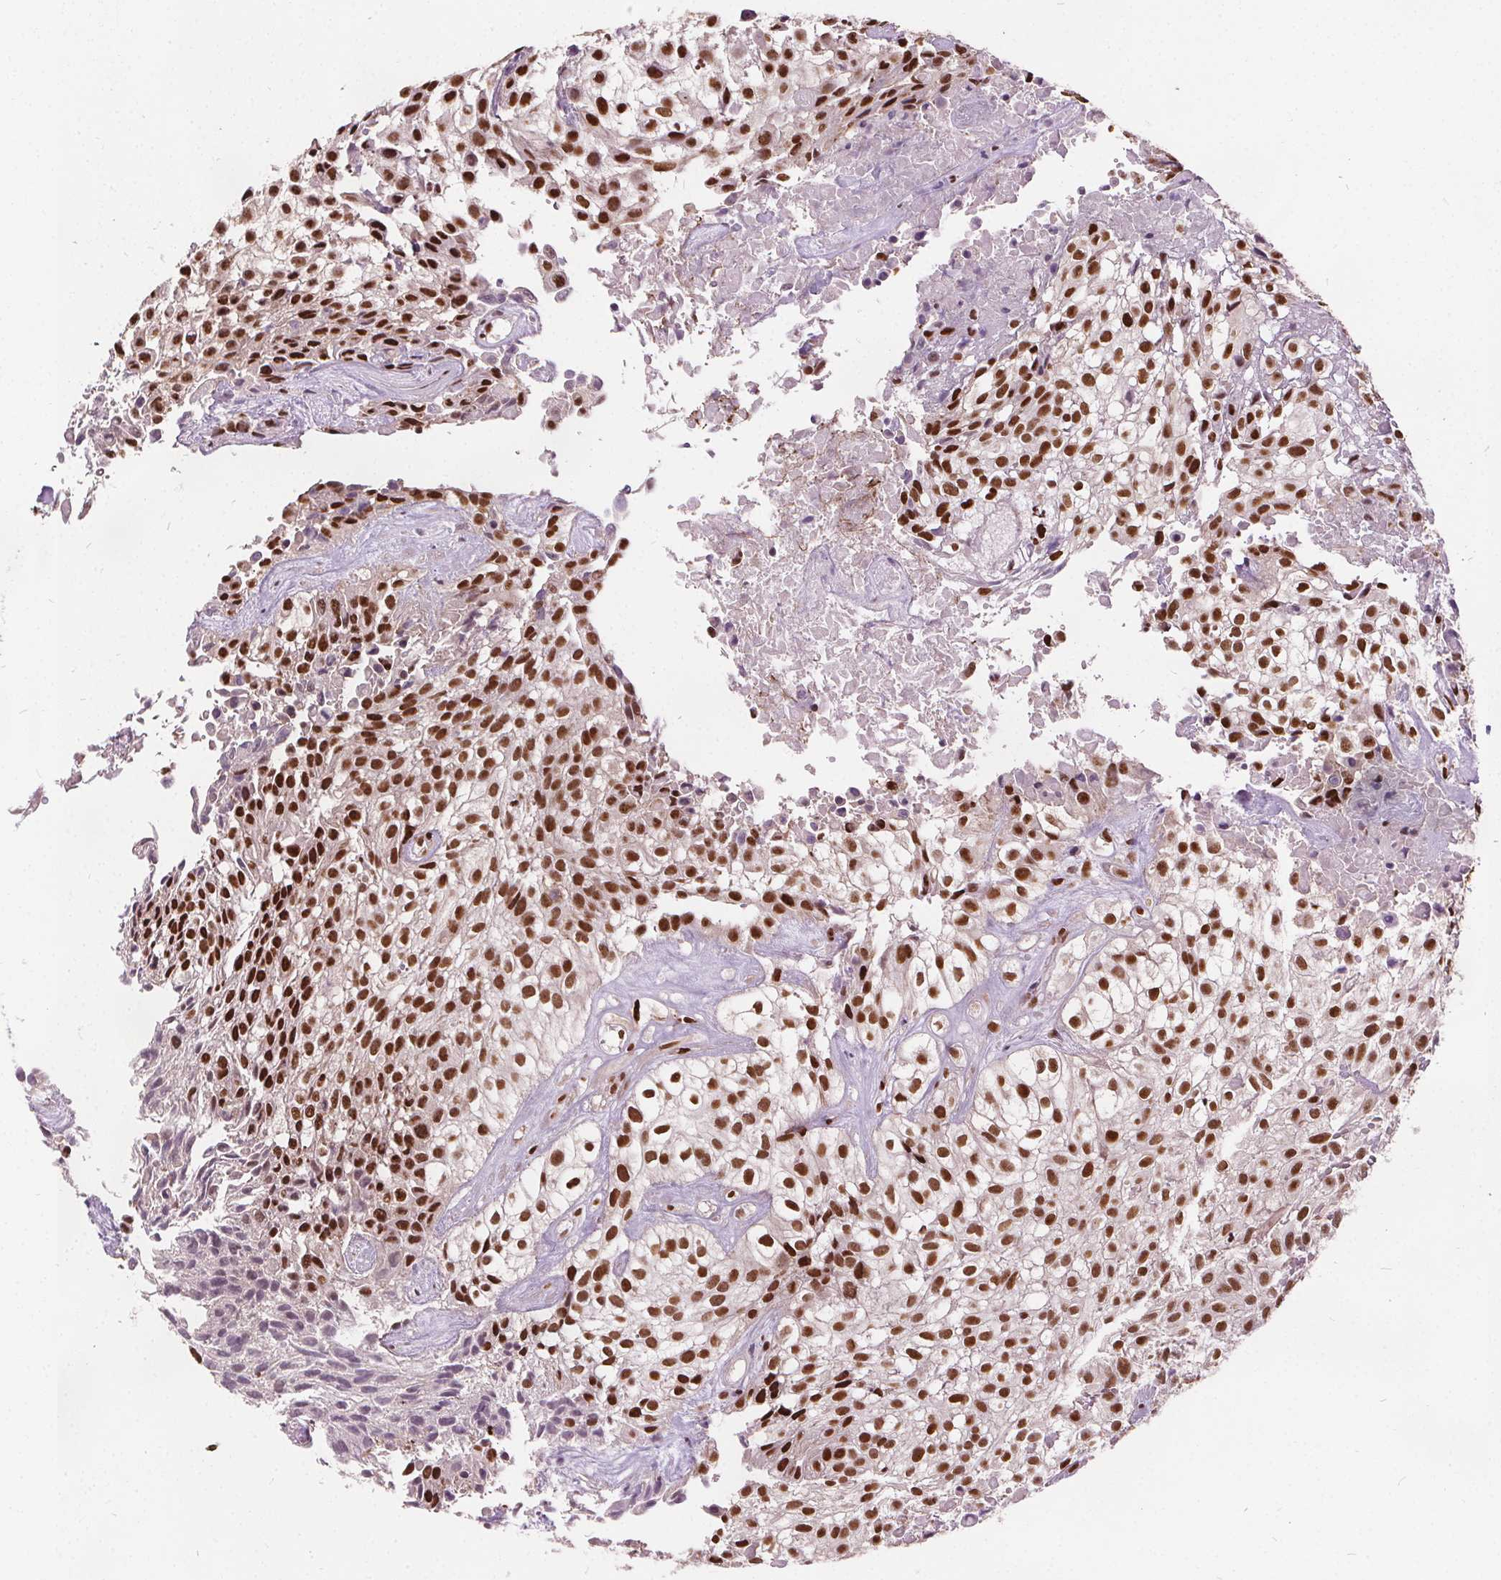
{"staining": {"intensity": "strong", "quantity": ">75%", "location": "nuclear"}, "tissue": "urothelial cancer", "cell_type": "Tumor cells", "image_type": "cancer", "snomed": [{"axis": "morphology", "description": "Urothelial carcinoma, High grade"}, {"axis": "topography", "description": "Urinary bladder"}], "caption": "Immunohistochemistry (IHC) (DAB (3,3'-diaminobenzidine)) staining of human urothelial cancer displays strong nuclear protein expression in approximately >75% of tumor cells.", "gene": "ISLR2", "patient": {"sex": "male", "age": 56}}